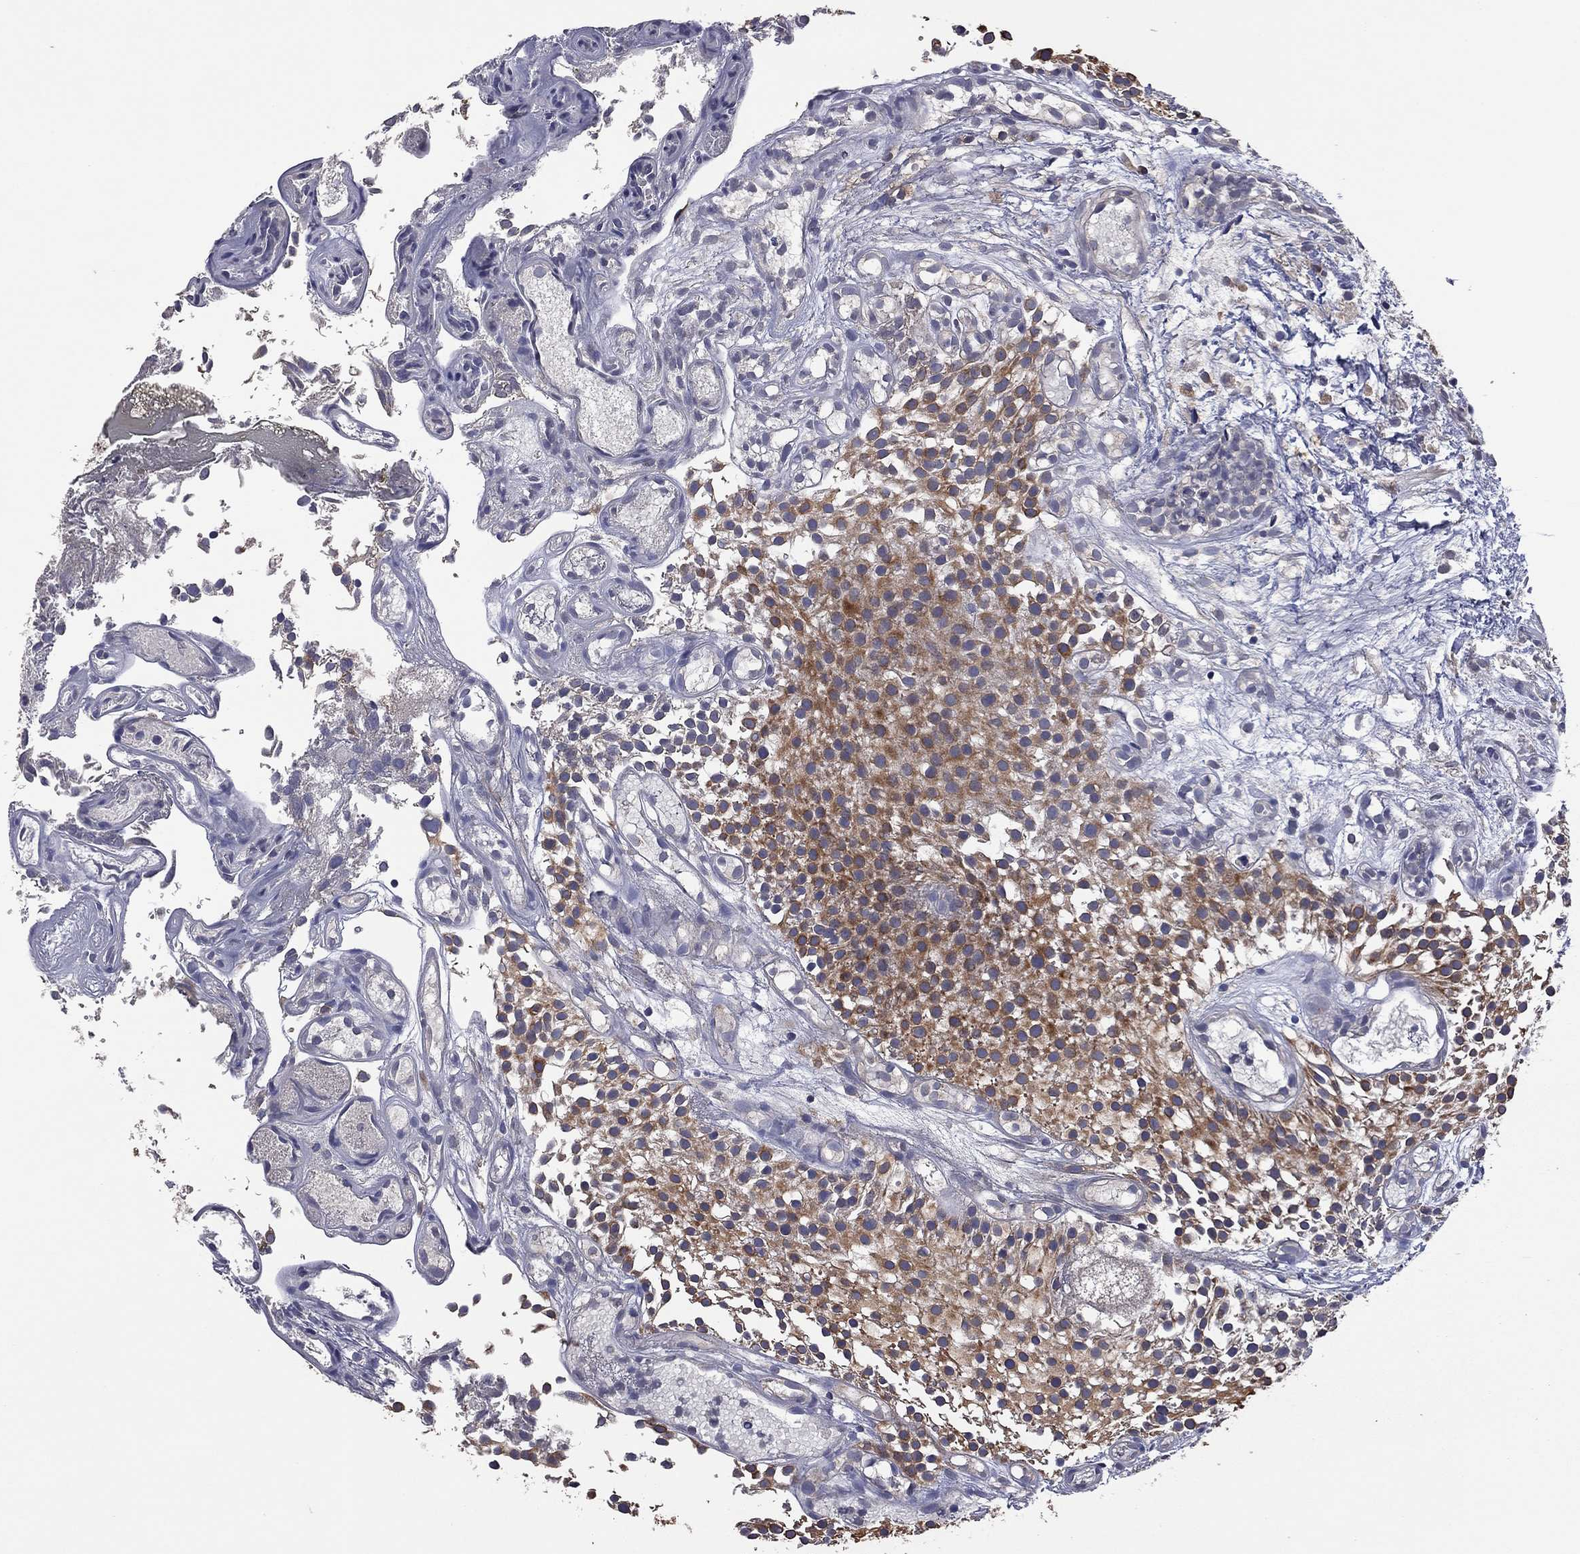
{"staining": {"intensity": "moderate", "quantity": "25%-75%", "location": "cytoplasmic/membranous"}, "tissue": "urothelial cancer", "cell_type": "Tumor cells", "image_type": "cancer", "snomed": [{"axis": "morphology", "description": "Urothelial carcinoma, Low grade"}, {"axis": "topography", "description": "Urinary bladder"}], "caption": "Immunohistochemical staining of human low-grade urothelial carcinoma demonstrates medium levels of moderate cytoplasmic/membranous expression in about 25%-75% of tumor cells.", "gene": "TSNARE1", "patient": {"sex": "male", "age": 79}}